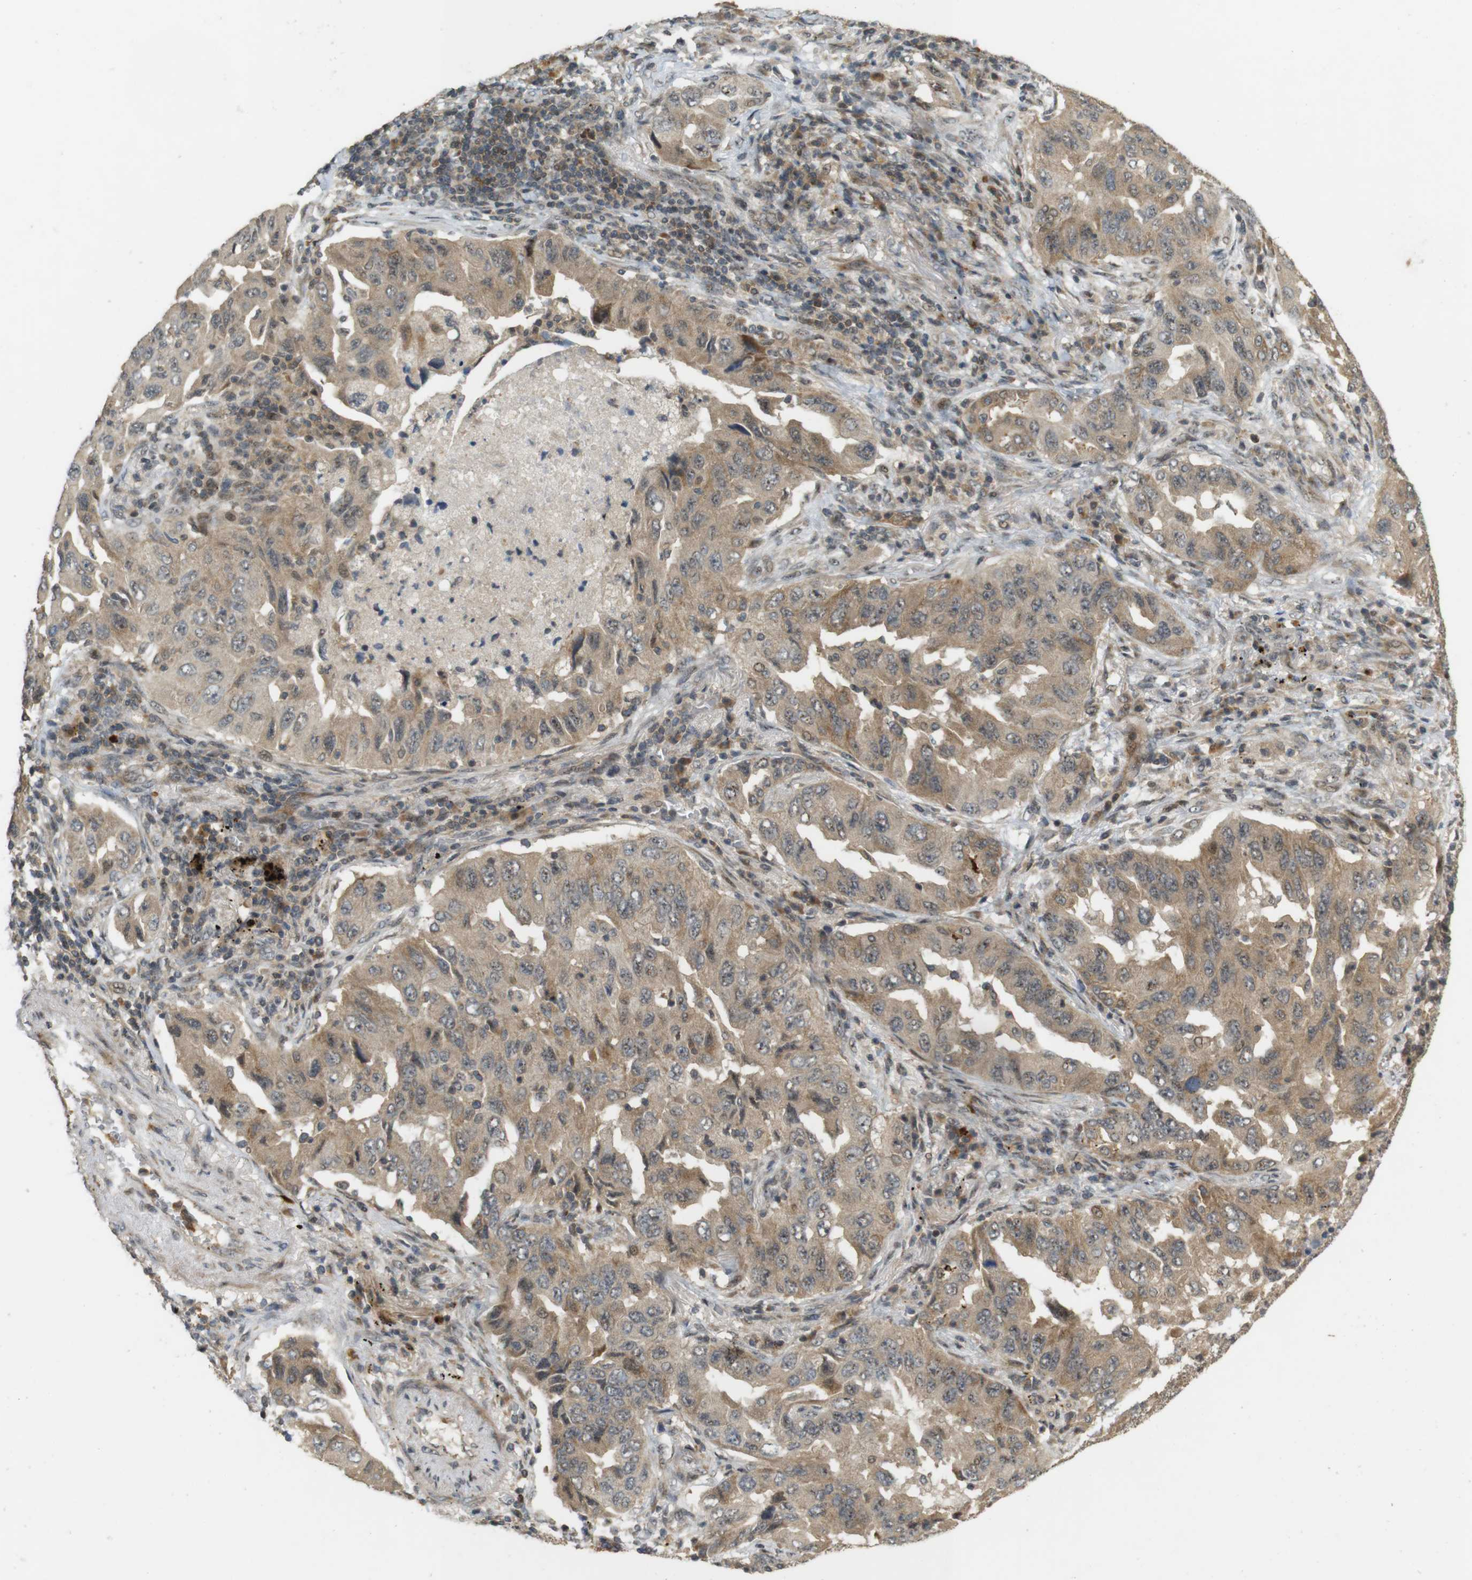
{"staining": {"intensity": "moderate", "quantity": ">75%", "location": "cytoplasmic/membranous"}, "tissue": "lung cancer", "cell_type": "Tumor cells", "image_type": "cancer", "snomed": [{"axis": "morphology", "description": "Adenocarcinoma, NOS"}, {"axis": "topography", "description": "Lung"}], "caption": "This histopathology image shows lung cancer (adenocarcinoma) stained with immunohistochemistry (IHC) to label a protein in brown. The cytoplasmic/membranous of tumor cells show moderate positivity for the protein. Nuclei are counter-stained blue.", "gene": "TMX3", "patient": {"sex": "female", "age": 65}}